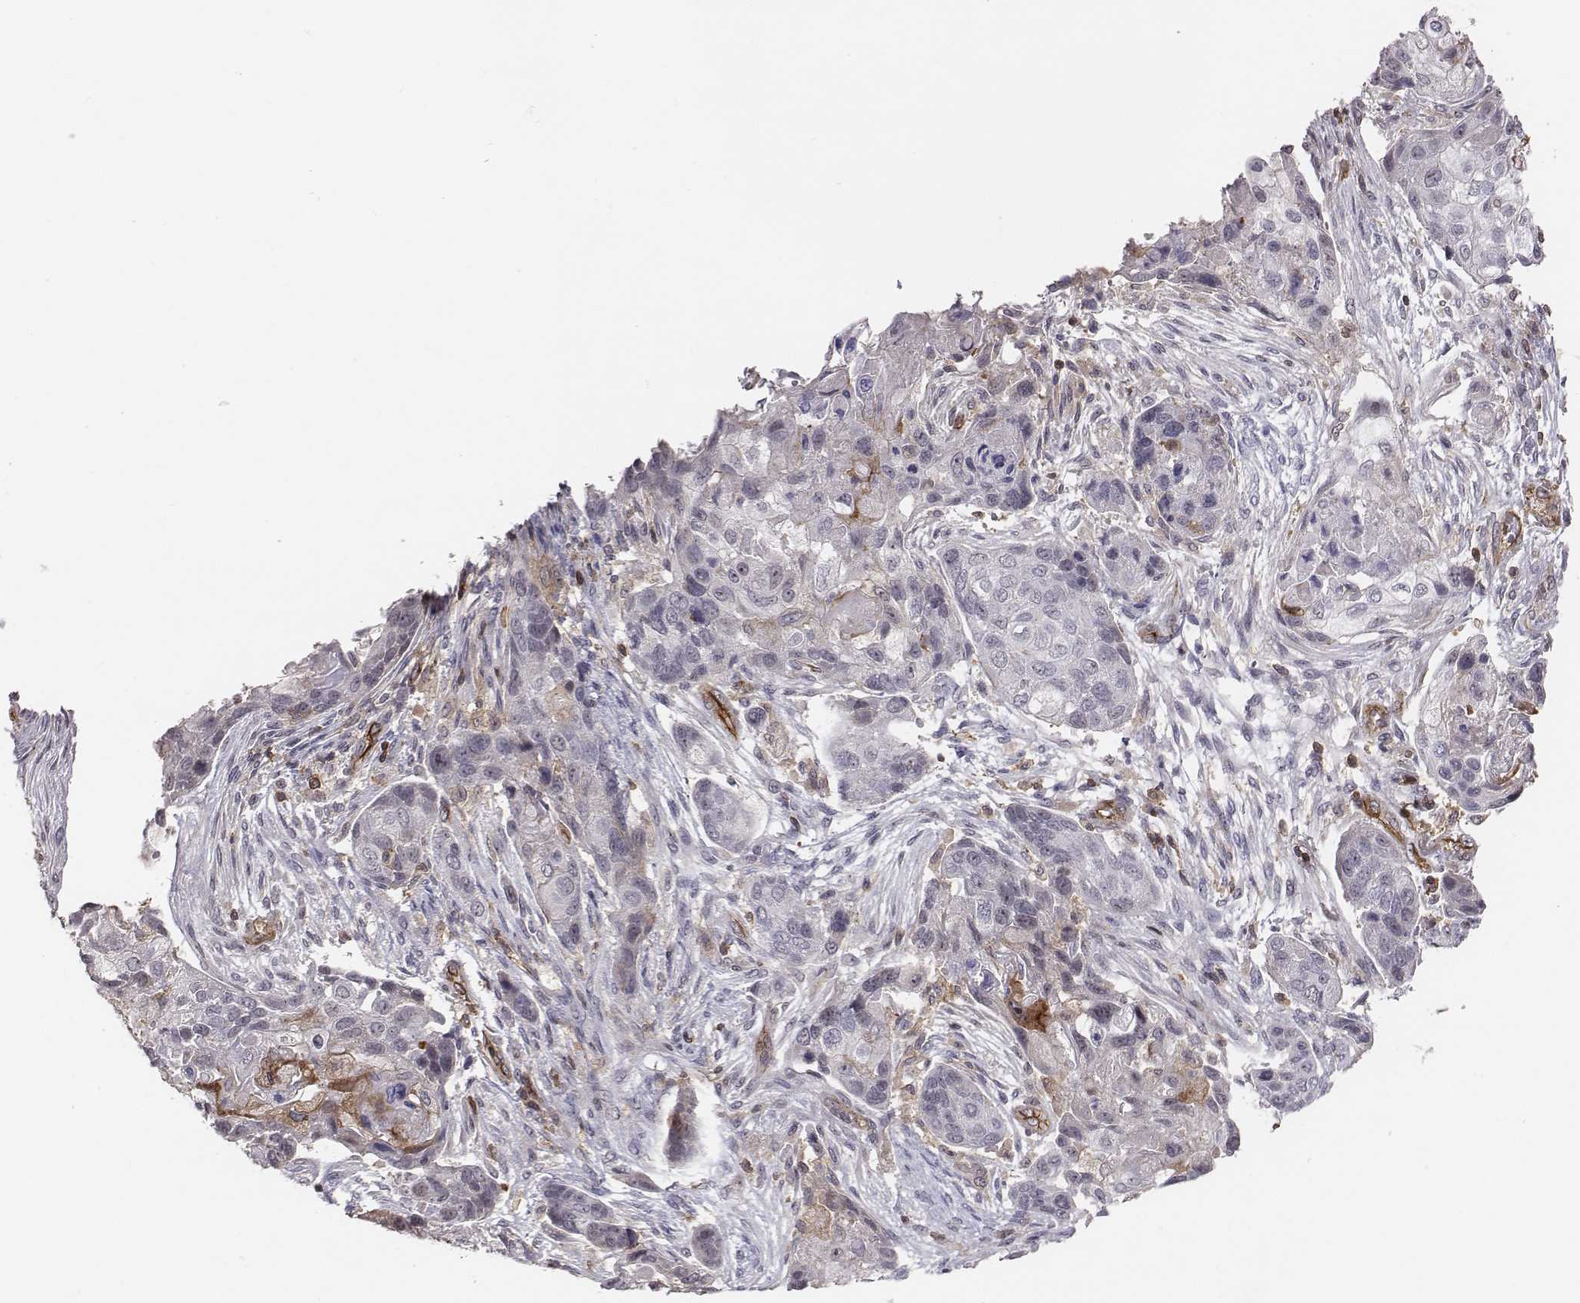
{"staining": {"intensity": "negative", "quantity": "none", "location": "none"}, "tissue": "lung cancer", "cell_type": "Tumor cells", "image_type": "cancer", "snomed": [{"axis": "morphology", "description": "Squamous cell carcinoma, NOS"}, {"axis": "topography", "description": "Lung"}], "caption": "This histopathology image is of lung squamous cell carcinoma stained with immunohistochemistry (IHC) to label a protein in brown with the nuclei are counter-stained blue. There is no positivity in tumor cells.", "gene": "PTPRG", "patient": {"sex": "male", "age": 69}}